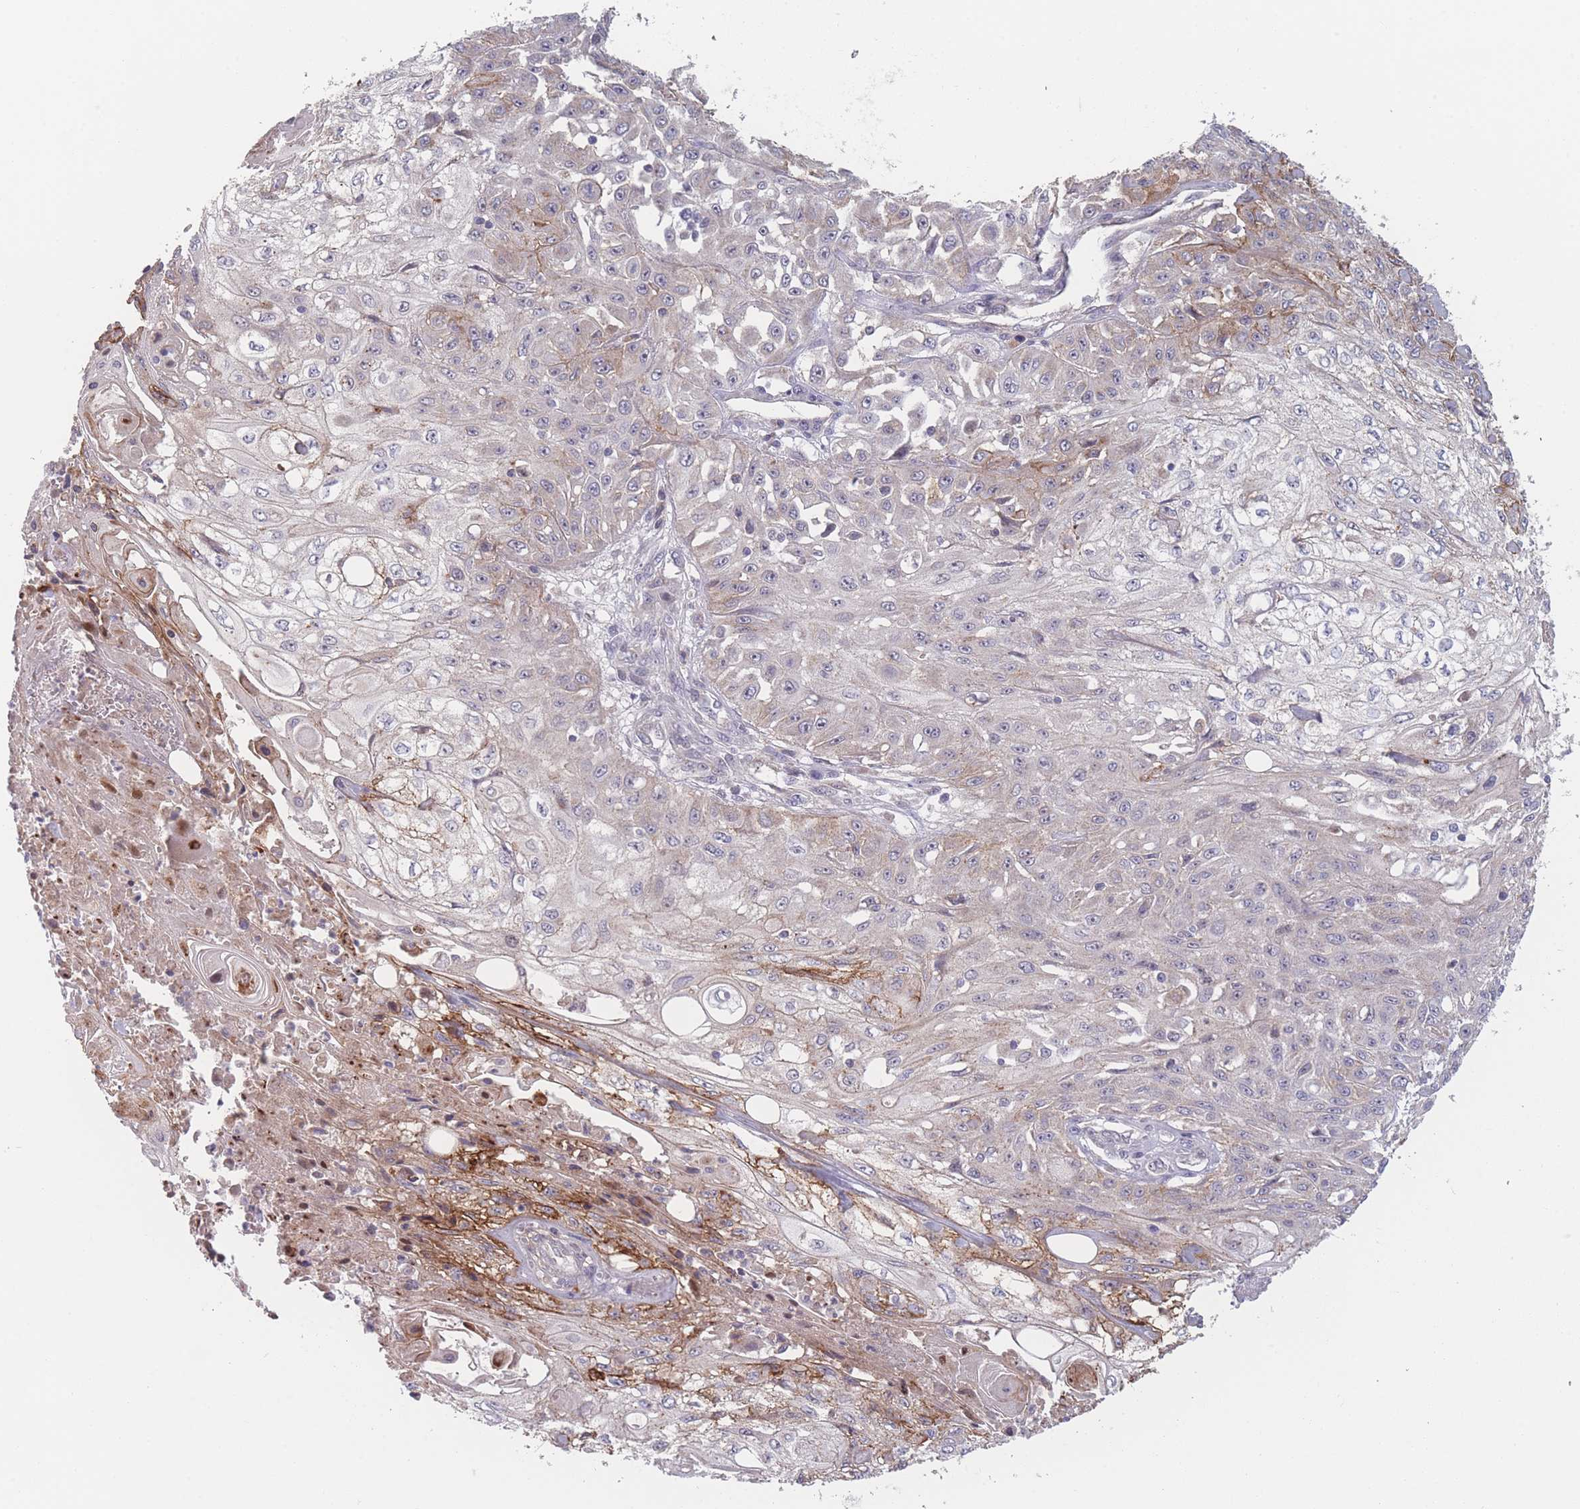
{"staining": {"intensity": "weak", "quantity": "<25%", "location": "cytoplasmic/membranous"}, "tissue": "skin cancer", "cell_type": "Tumor cells", "image_type": "cancer", "snomed": [{"axis": "morphology", "description": "Squamous cell carcinoma, NOS"}, {"axis": "morphology", "description": "Squamous cell carcinoma, metastatic, NOS"}, {"axis": "topography", "description": "Skin"}, {"axis": "topography", "description": "Lymph node"}], "caption": "Skin cancer (metastatic squamous cell carcinoma) stained for a protein using IHC demonstrates no expression tumor cells.", "gene": "TMEM232", "patient": {"sex": "male", "age": 75}}